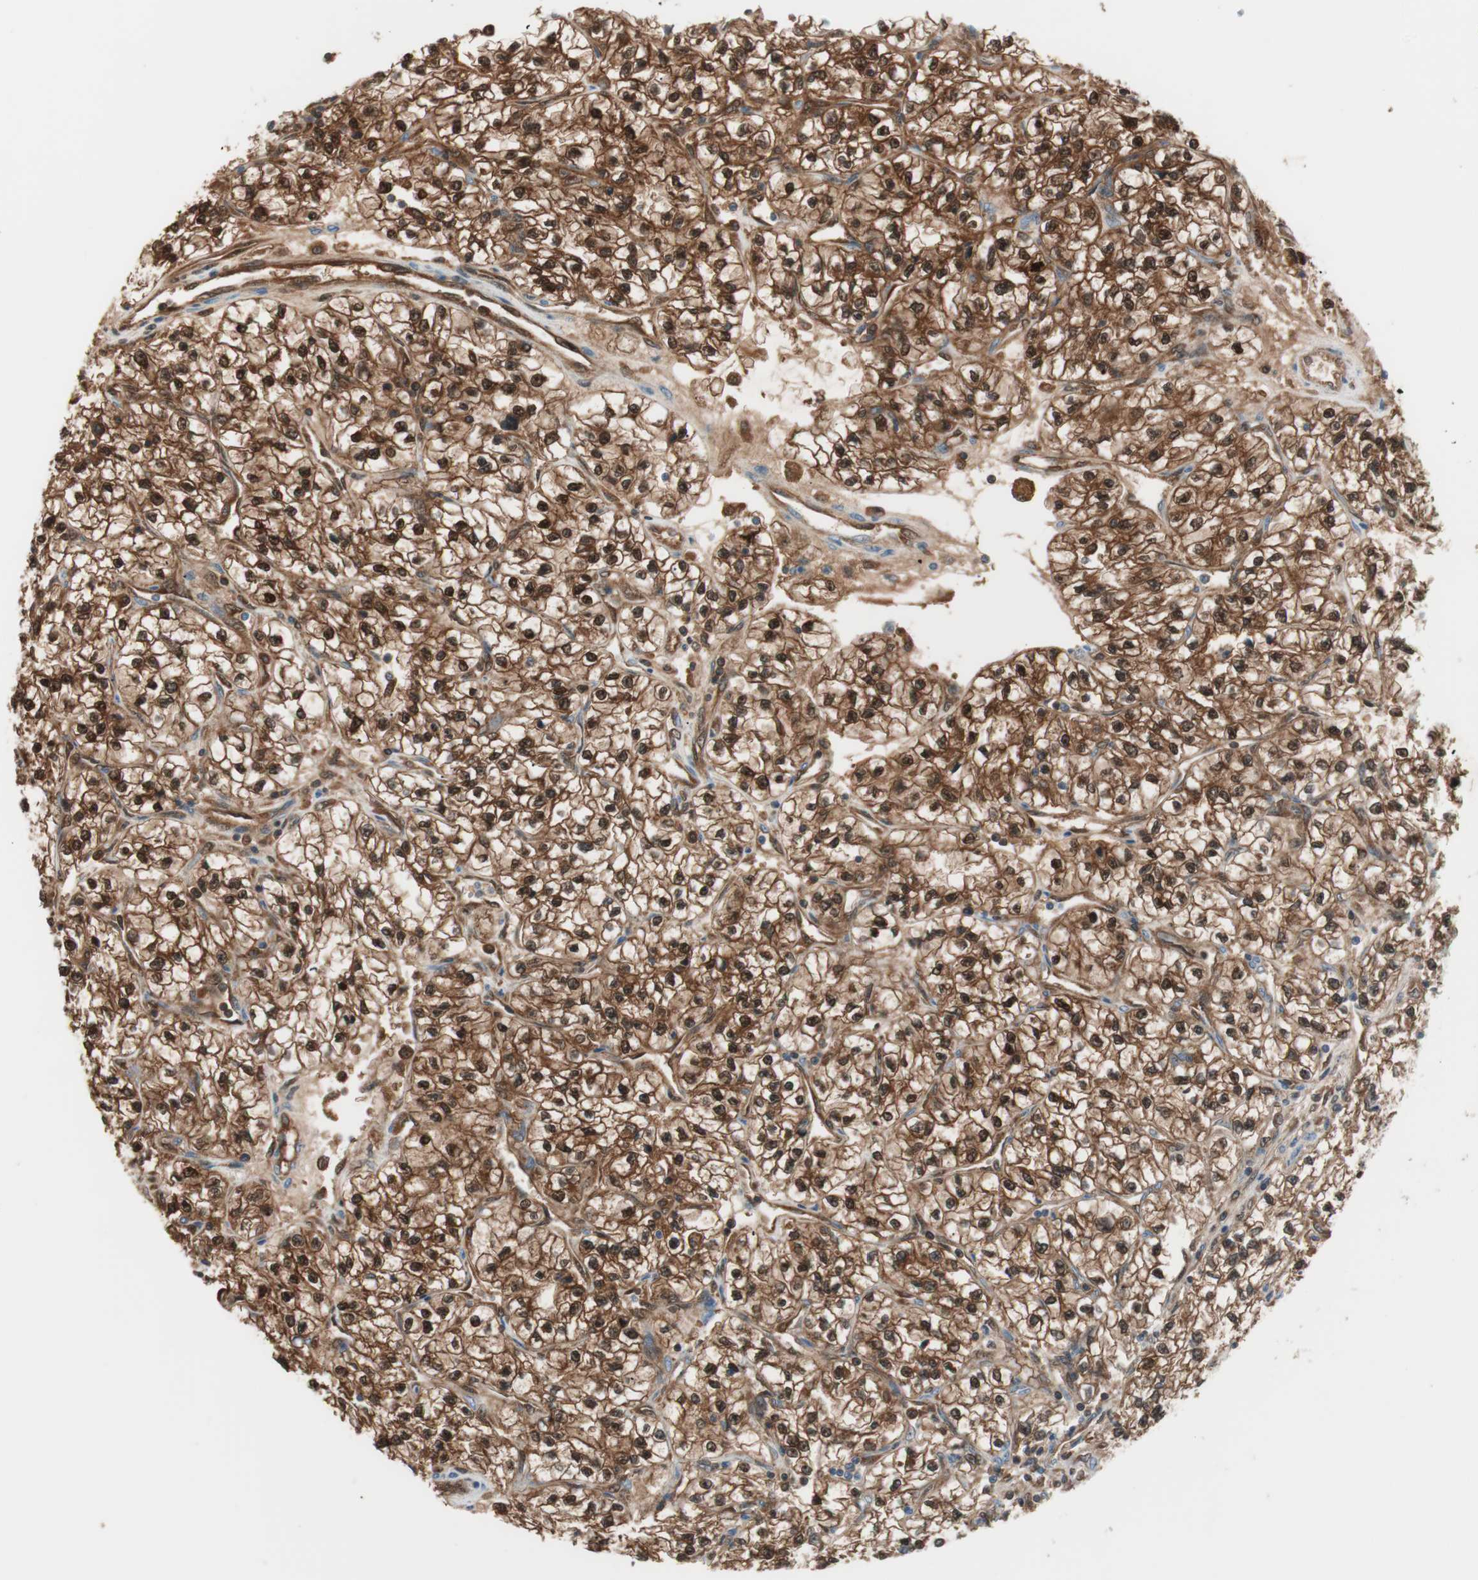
{"staining": {"intensity": "strong", "quantity": ">75%", "location": "cytoplasmic/membranous,nuclear"}, "tissue": "renal cancer", "cell_type": "Tumor cells", "image_type": "cancer", "snomed": [{"axis": "morphology", "description": "Adenocarcinoma, NOS"}, {"axis": "topography", "description": "Kidney"}], "caption": "This photomicrograph displays immunohistochemistry staining of human renal cancer, with high strong cytoplasmic/membranous and nuclear positivity in approximately >75% of tumor cells.", "gene": "KHK", "patient": {"sex": "female", "age": 57}}